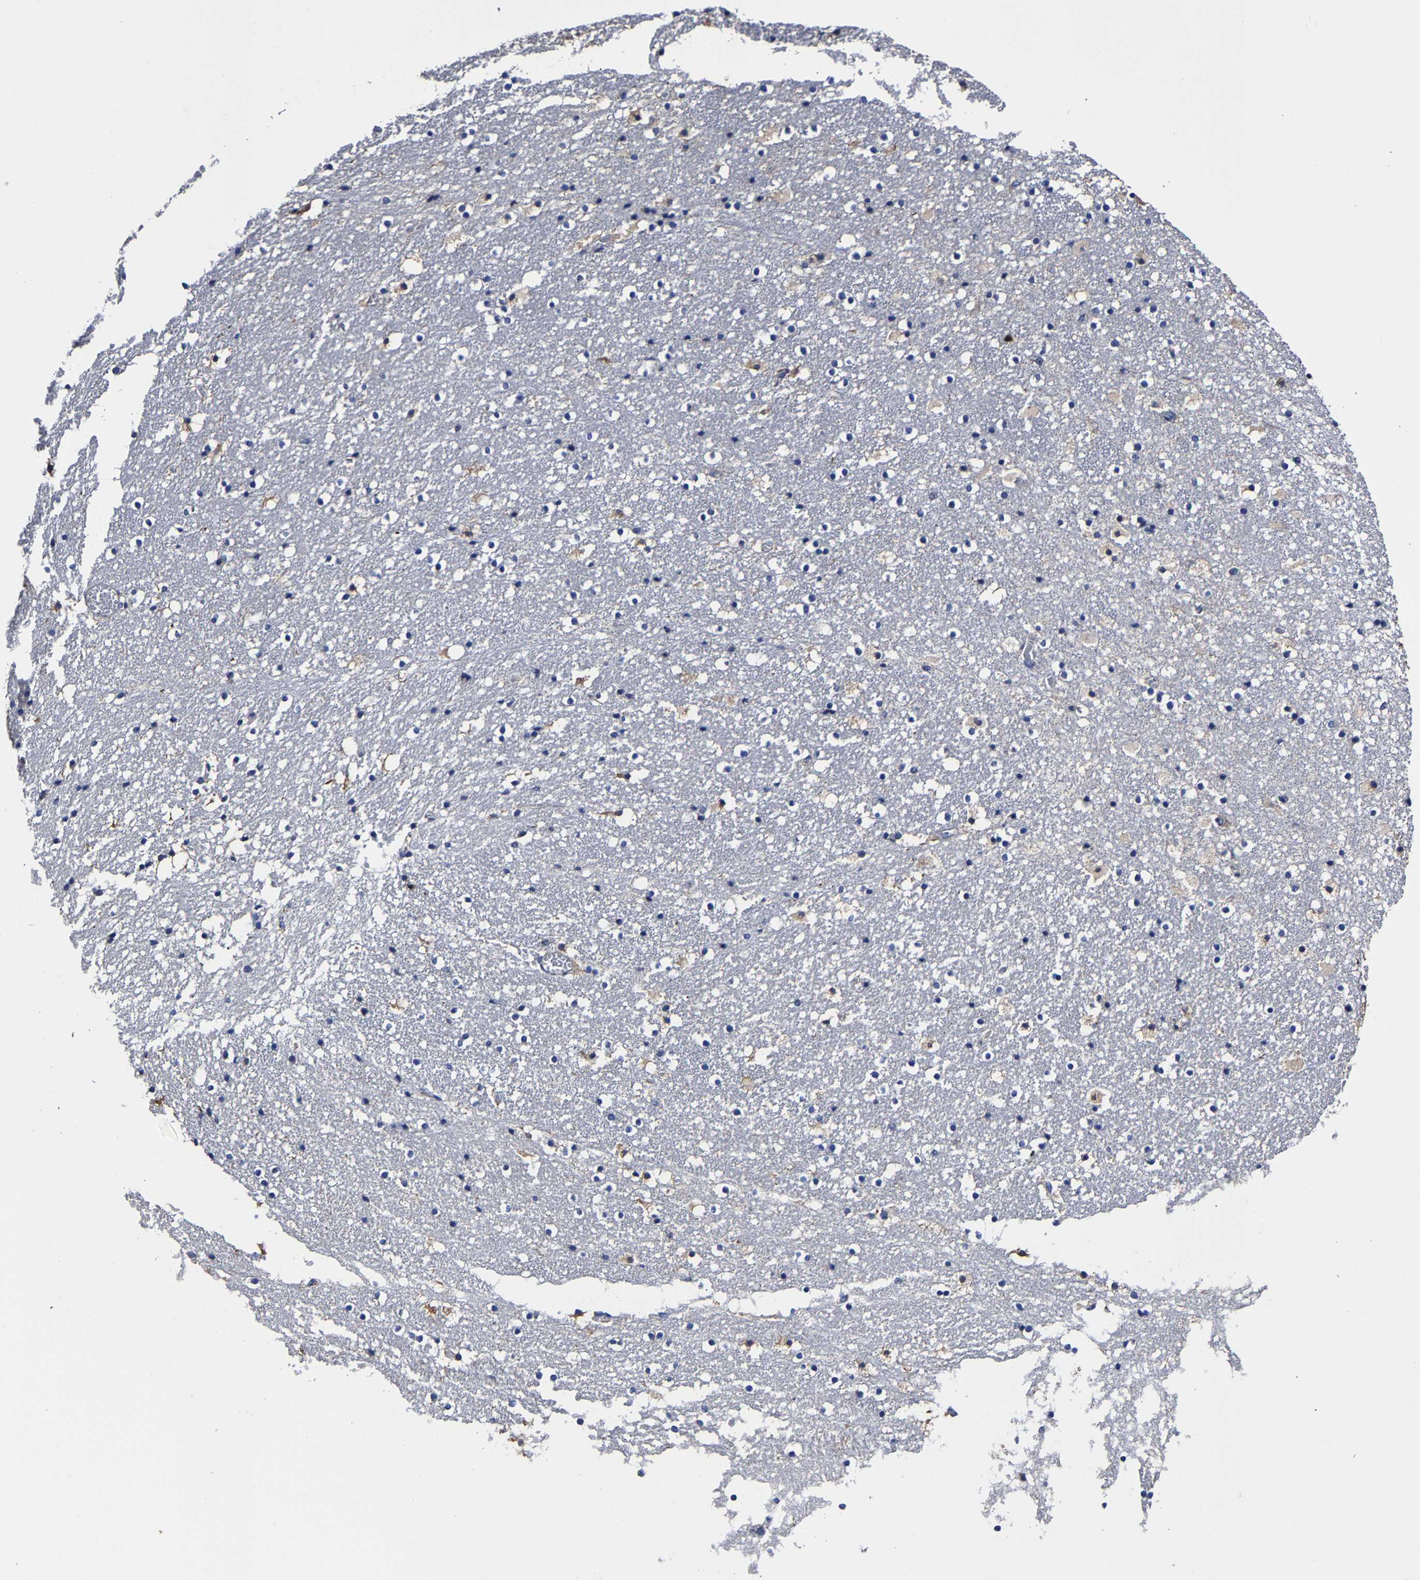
{"staining": {"intensity": "weak", "quantity": "25%-75%", "location": "cytoplasmic/membranous"}, "tissue": "caudate", "cell_type": "Glial cells", "image_type": "normal", "snomed": [{"axis": "morphology", "description": "Normal tissue, NOS"}, {"axis": "topography", "description": "Lateral ventricle wall"}], "caption": "Immunohistochemistry (IHC) of unremarkable human caudate exhibits low levels of weak cytoplasmic/membranous expression in about 25%-75% of glial cells.", "gene": "AASS", "patient": {"sex": "male", "age": 45}}